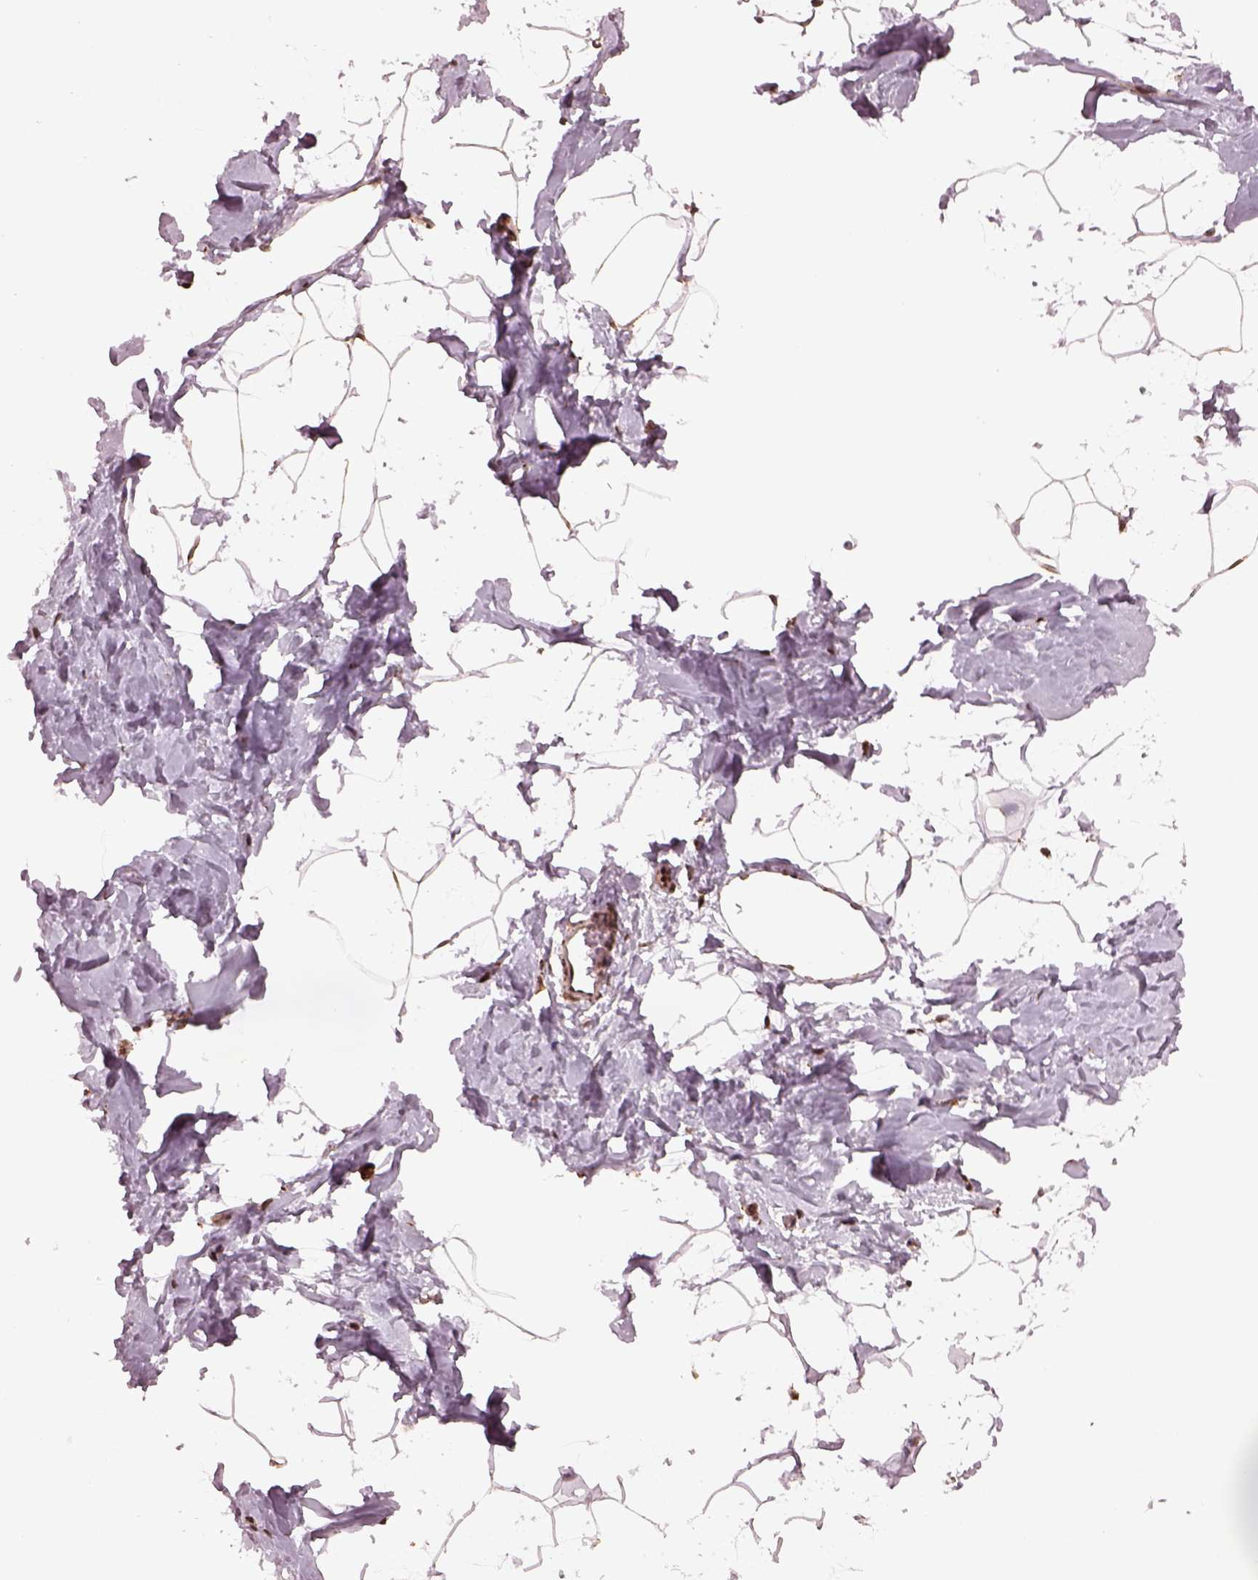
{"staining": {"intensity": "weak", "quantity": ">75%", "location": "cytoplasmic/membranous"}, "tissue": "breast", "cell_type": "Adipocytes", "image_type": "normal", "snomed": [{"axis": "morphology", "description": "Normal tissue, NOS"}, {"axis": "topography", "description": "Breast"}], "caption": "Weak cytoplasmic/membranous expression for a protein is present in approximately >75% of adipocytes of normal breast using IHC.", "gene": "ACOT2", "patient": {"sex": "female", "age": 32}}